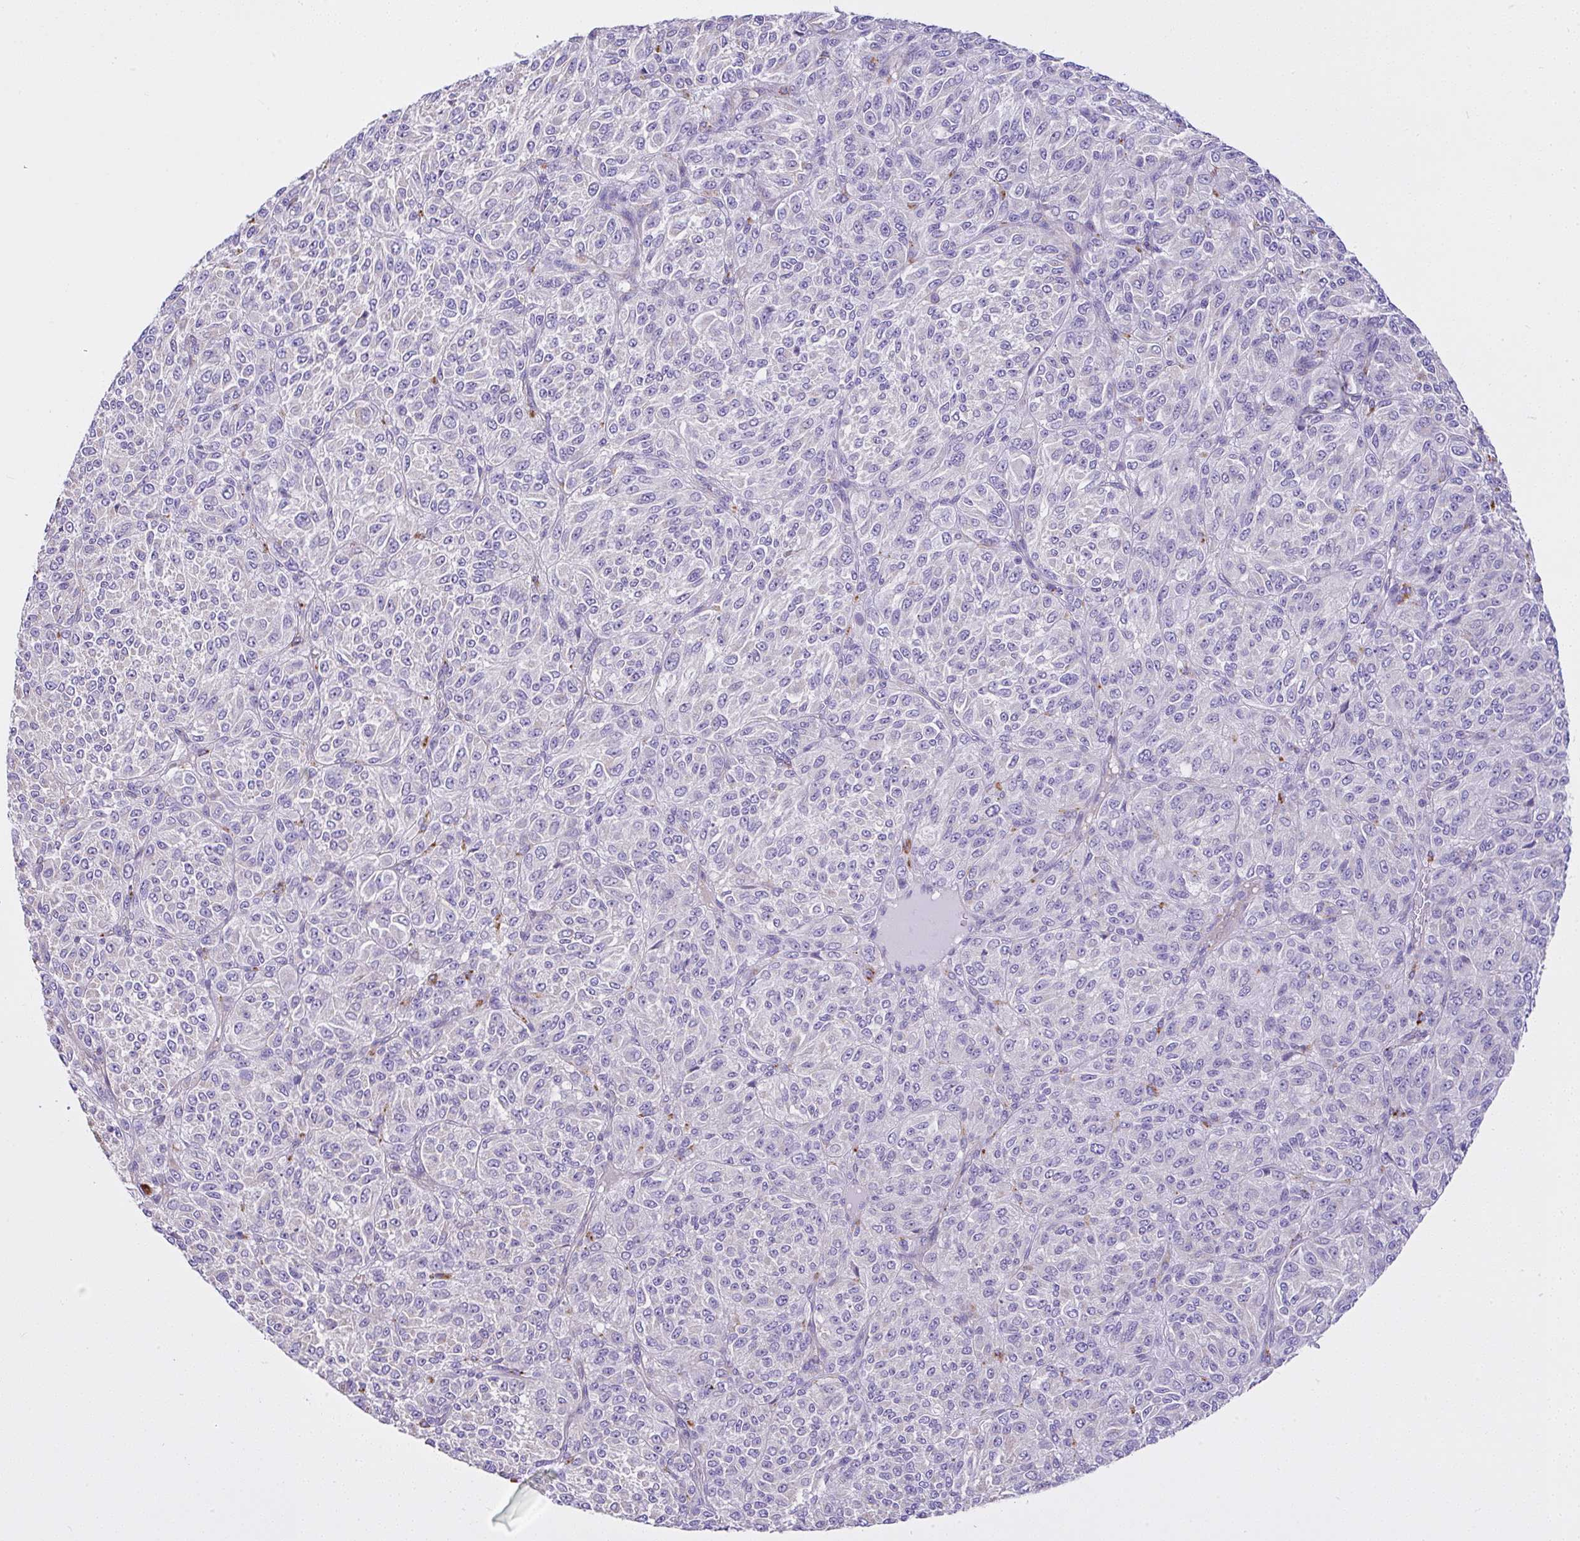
{"staining": {"intensity": "negative", "quantity": "none", "location": "none"}, "tissue": "melanoma", "cell_type": "Tumor cells", "image_type": "cancer", "snomed": [{"axis": "morphology", "description": "Malignant melanoma, Metastatic site"}, {"axis": "topography", "description": "Brain"}], "caption": "This is a photomicrograph of immunohistochemistry (IHC) staining of malignant melanoma (metastatic site), which shows no expression in tumor cells. The staining was performed using DAB (3,3'-diaminobenzidine) to visualize the protein expression in brown, while the nuclei were stained in blue with hematoxylin (Magnification: 20x).", "gene": "CCDC142", "patient": {"sex": "female", "age": 56}}